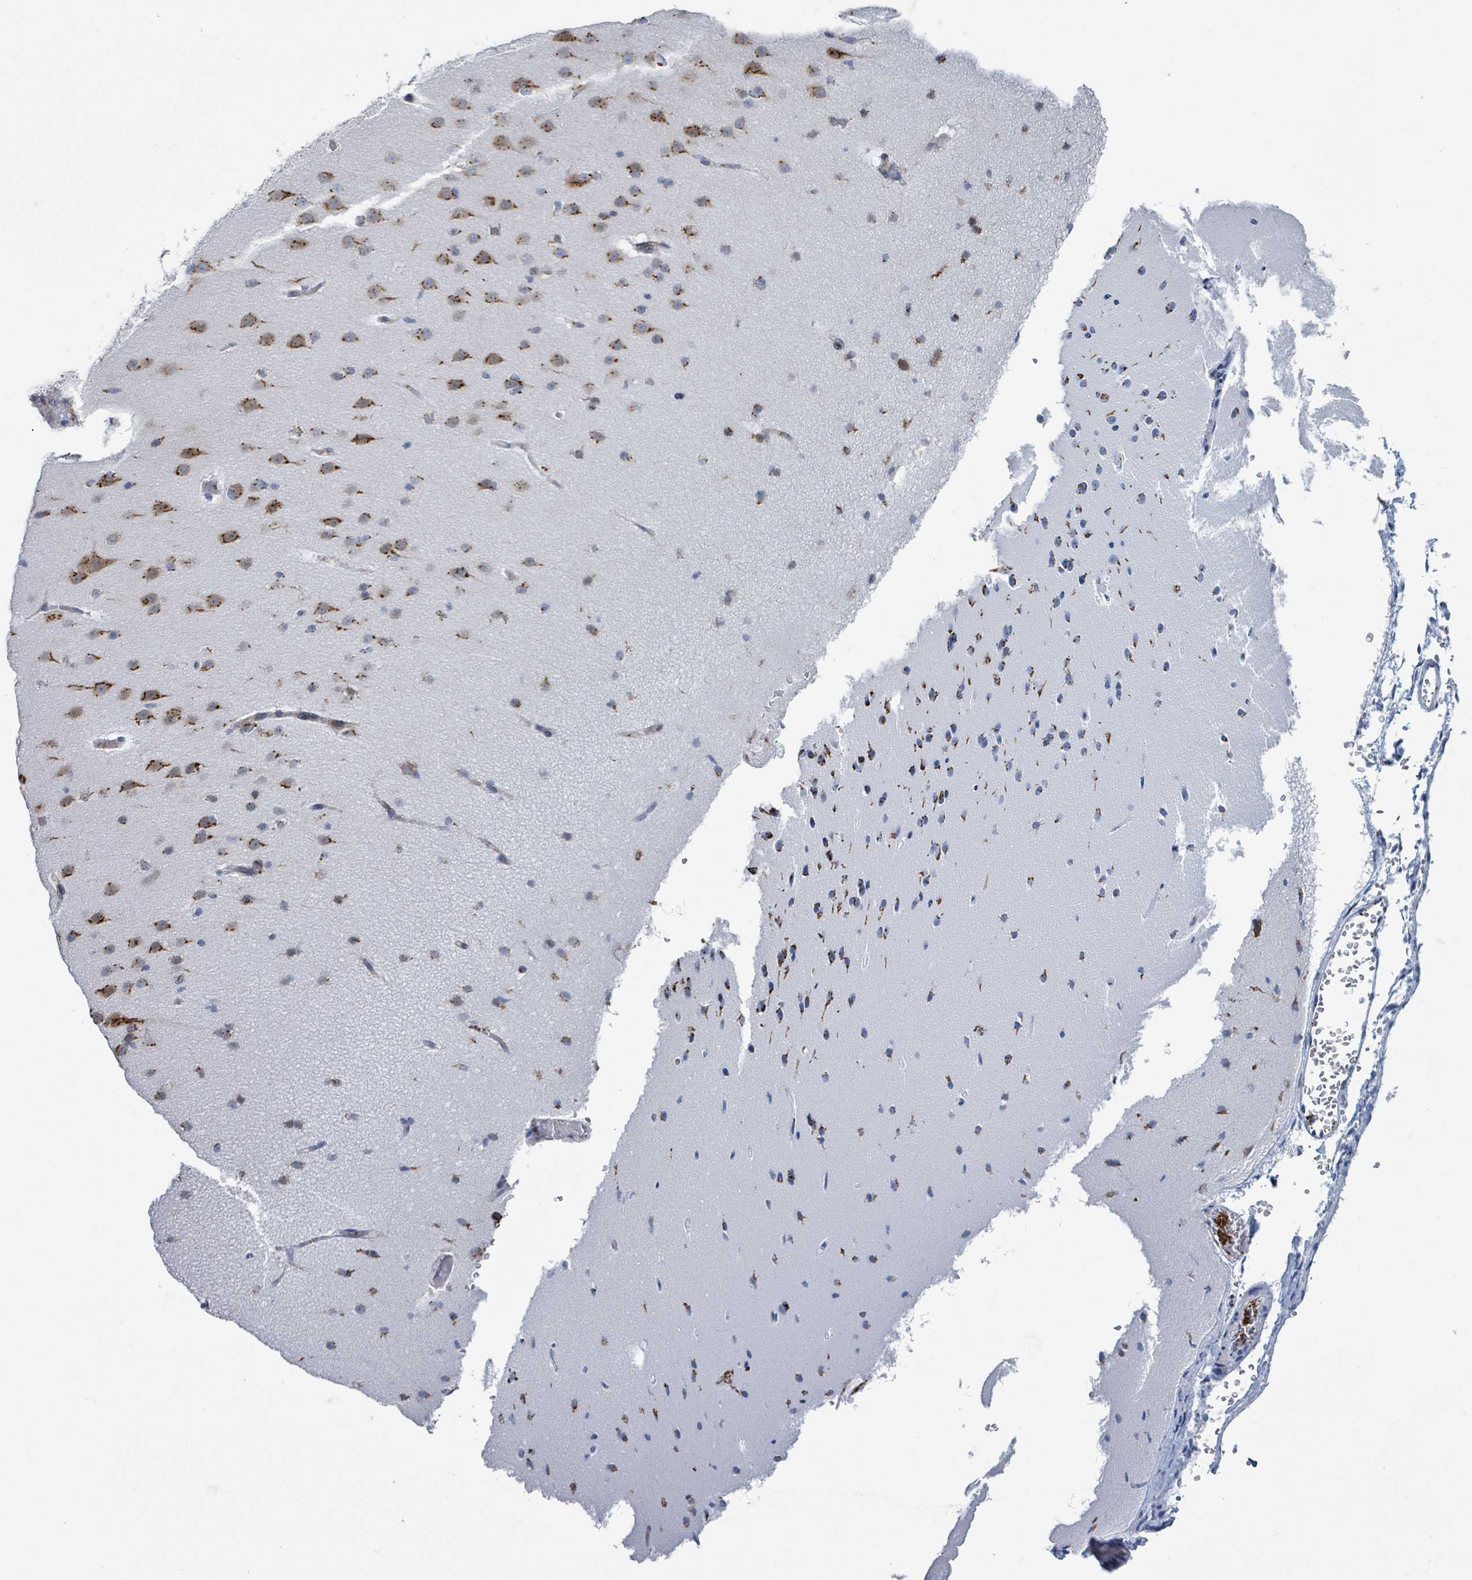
{"staining": {"intensity": "negative", "quantity": "none", "location": "none"}, "tissue": "cerebral cortex", "cell_type": "Endothelial cells", "image_type": "normal", "snomed": [{"axis": "morphology", "description": "Normal tissue, NOS"}, {"axis": "morphology", "description": "Developmental malformation"}, {"axis": "topography", "description": "Cerebral cortex"}], "caption": "There is no significant staining in endothelial cells of cerebral cortex. Brightfield microscopy of immunohistochemistry stained with DAB (brown) and hematoxylin (blue), captured at high magnification.", "gene": "DCAF5", "patient": {"sex": "female", "age": 30}}